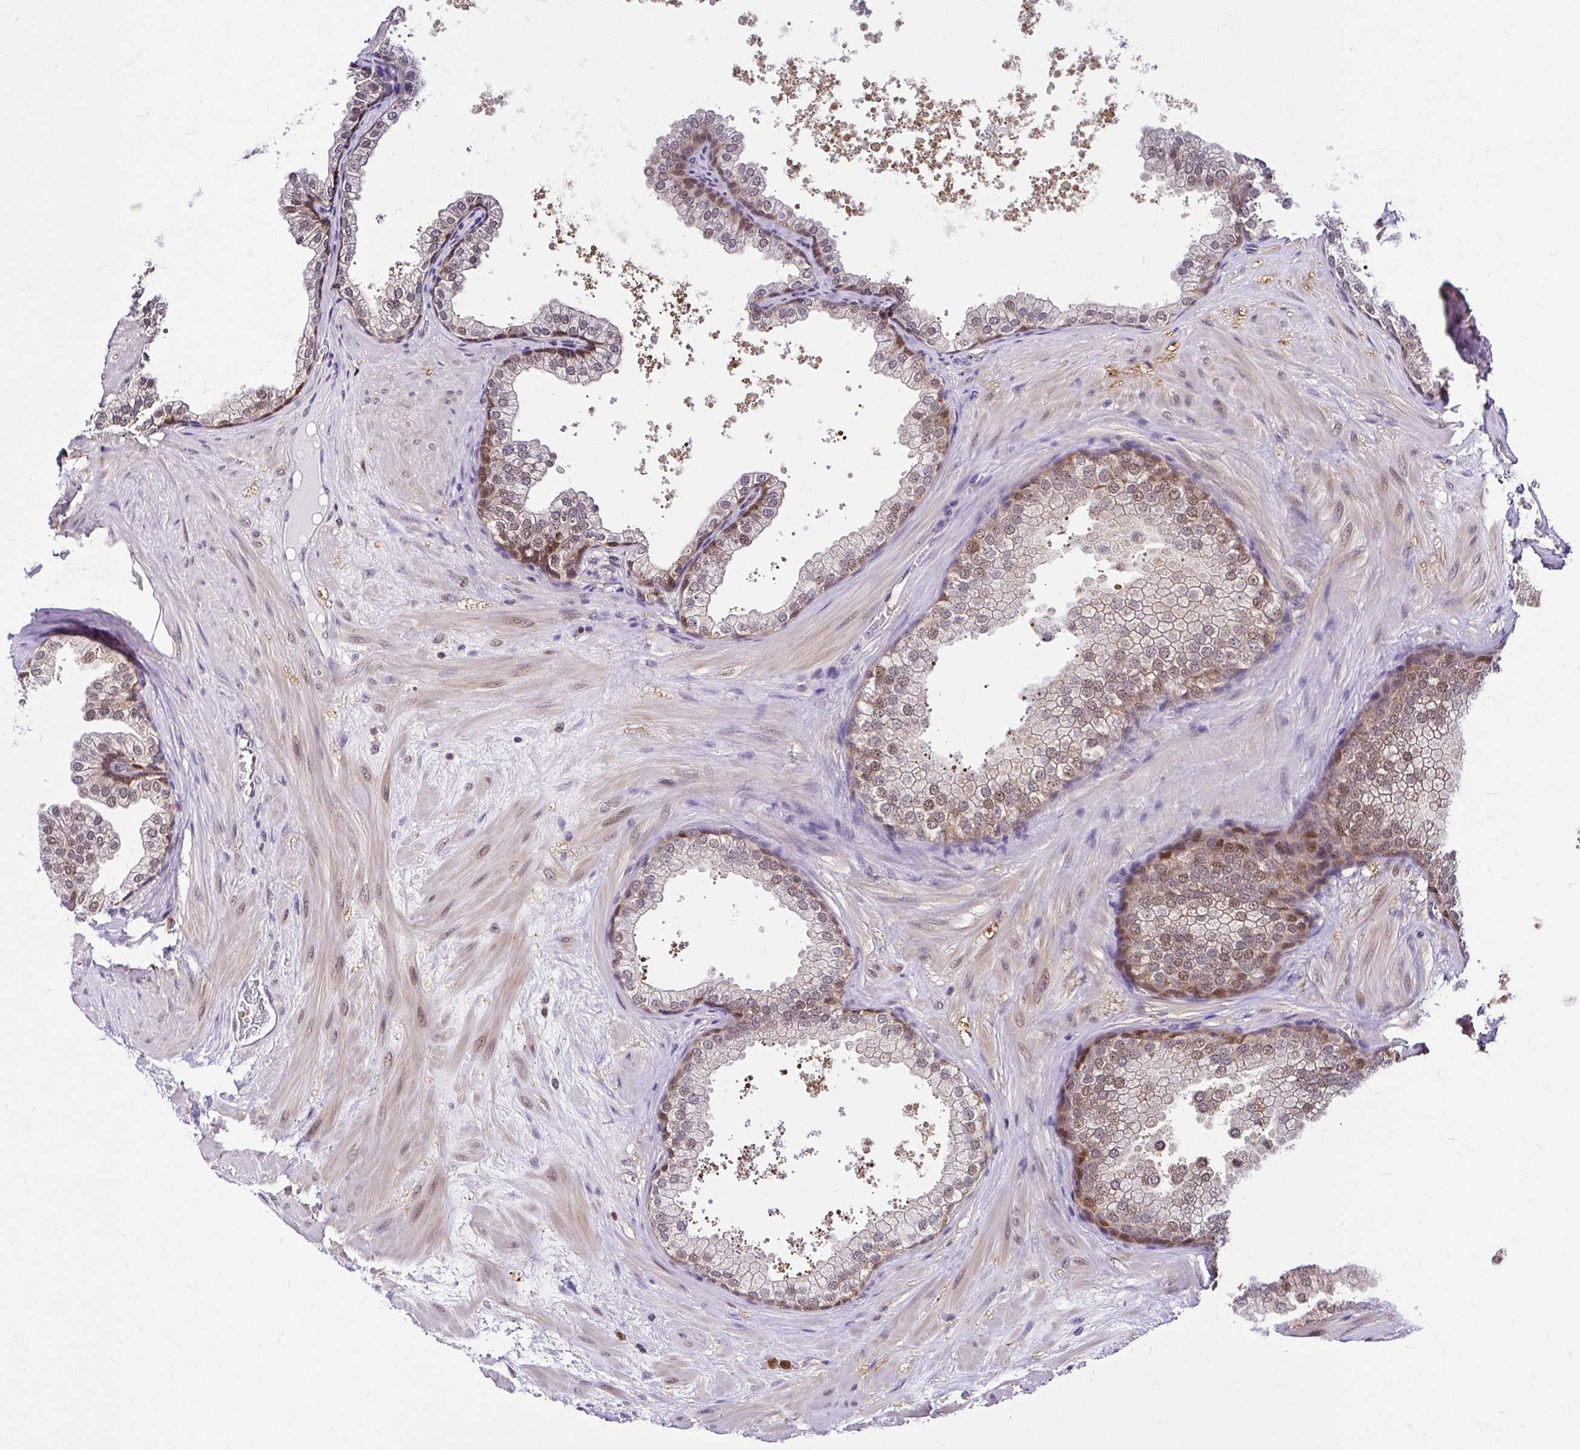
{"staining": {"intensity": "moderate", "quantity": "25%-75%", "location": "nuclear"}, "tissue": "prostate", "cell_type": "Glandular cells", "image_type": "normal", "snomed": [{"axis": "morphology", "description": "Normal tissue, NOS"}, {"axis": "topography", "description": "Prostate"}], "caption": "Benign prostate exhibits moderate nuclear positivity in about 25%-75% of glandular cells.", "gene": "PIN4", "patient": {"sex": "male", "age": 37}}